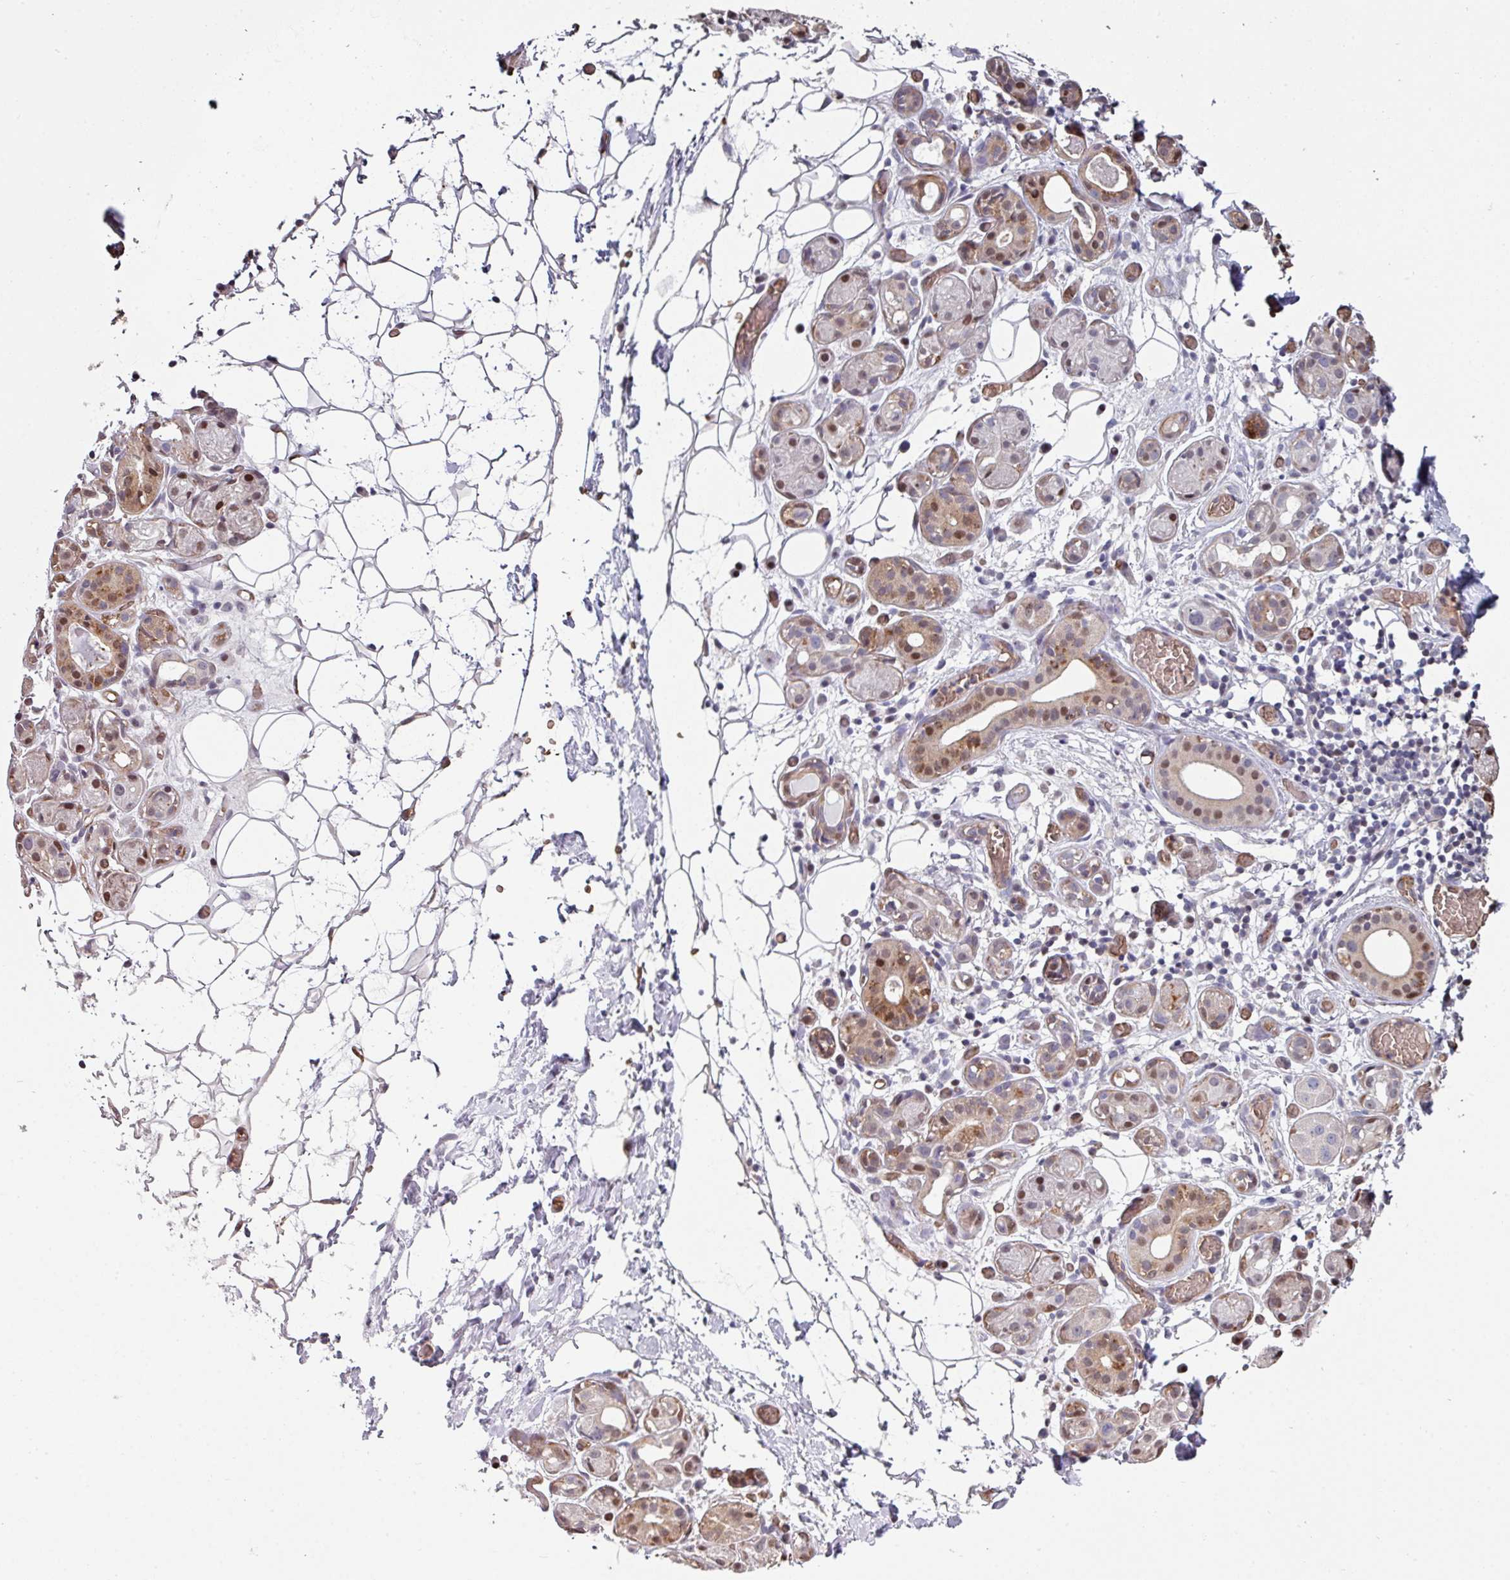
{"staining": {"intensity": "moderate", "quantity": "<25%", "location": "cytoplasmic/membranous,nuclear"}, "tissue": "salivary gland", "cell_type": "Glandular cells", "image_type": "normal", "snomed": [{"axis": "morphology", "description": "Normal tissue, NOS"}, {"axis": "topography", "description": "Salivary gland"}], "caption": "Salivary gland stained with a protein marker displays moderate staining in glandular cells.", "gene": "ANO9", "patient": {"sex": "male", "age": 82}}